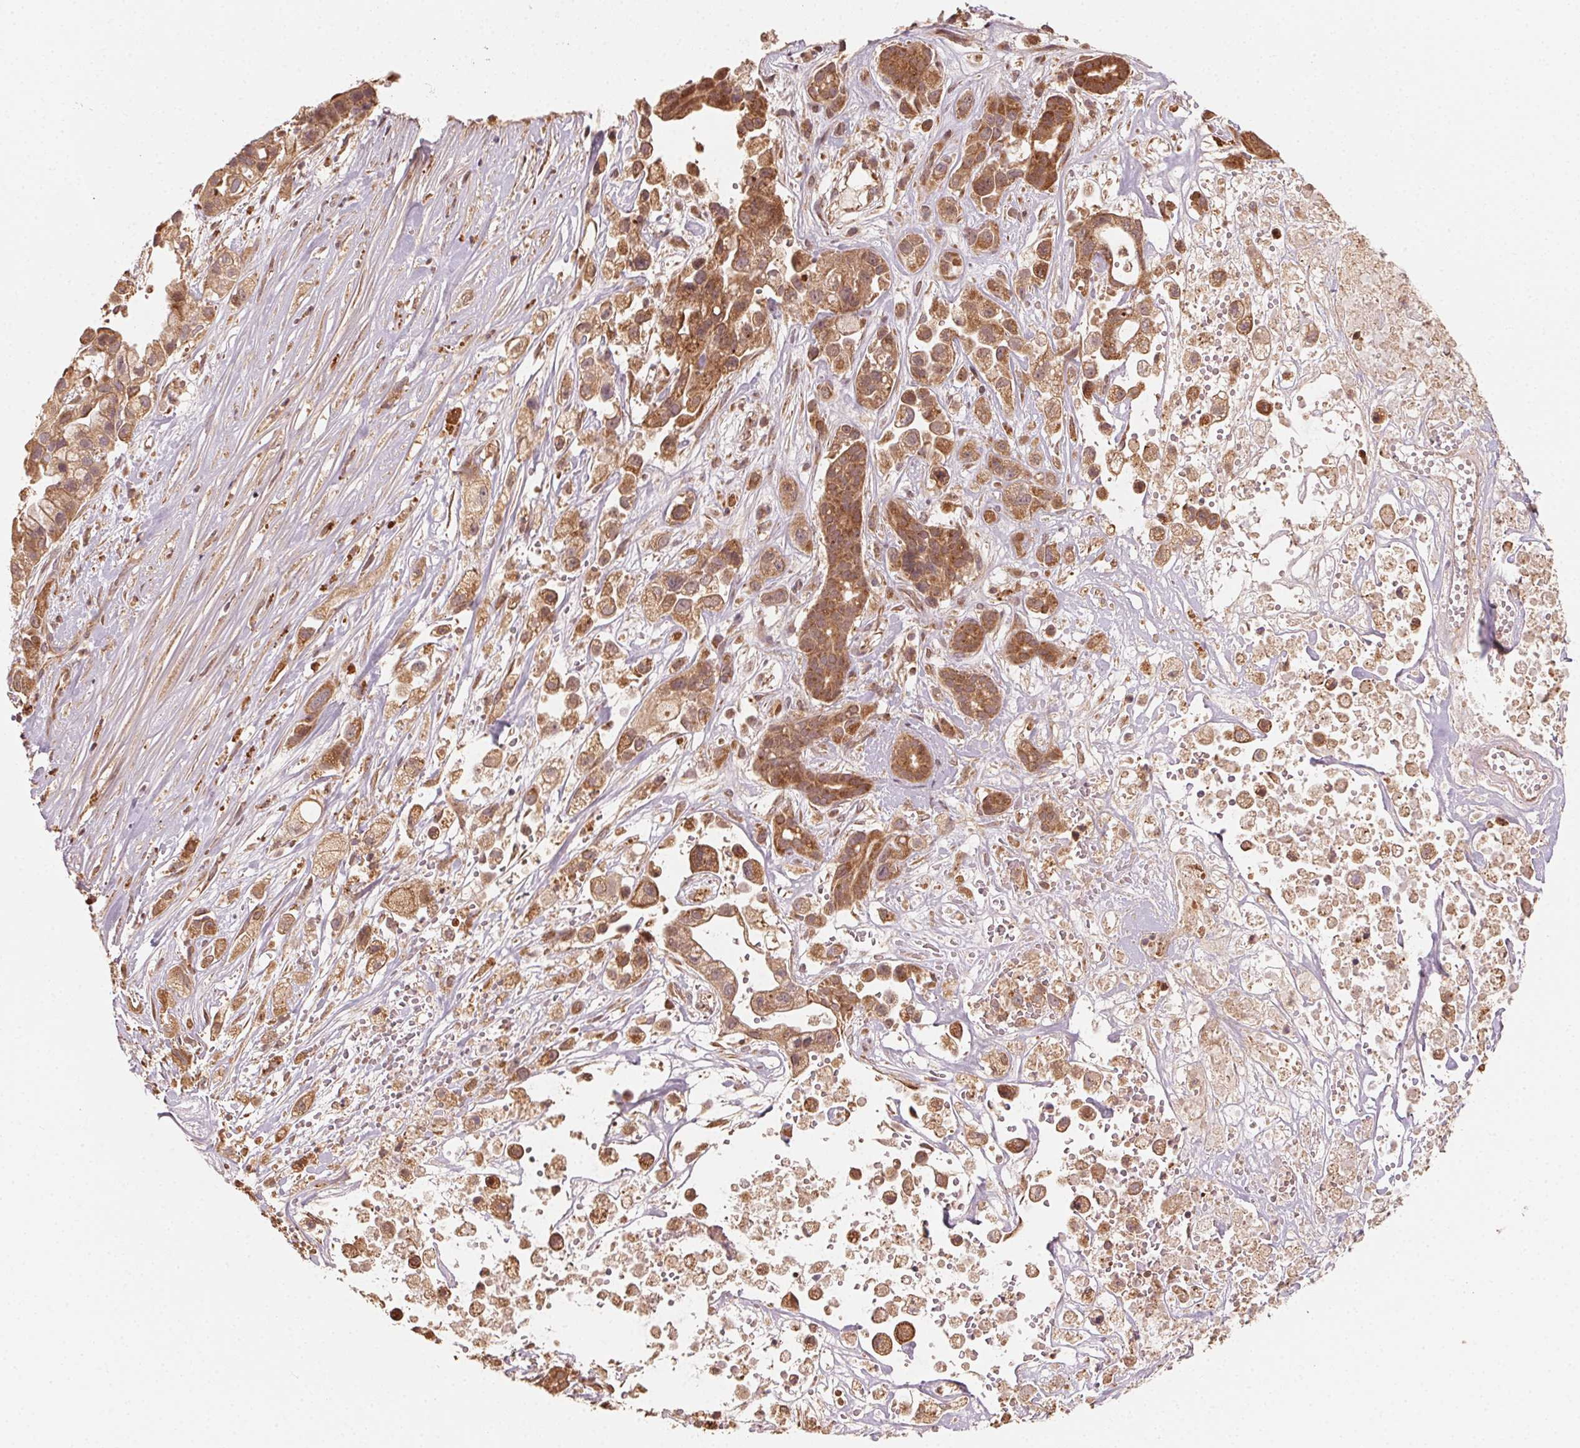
{"staining": {"intensity": "moderate", "quantity": ">75%", "location": "cytoplasmic/membranous"}, "tissue": "pancreatic cancer", "cell_type": "Tumor cells", "image_type": "cancer", "snomed": [{"axis": "morphology", "description": "Adenocarcinoma, NOS"}, {"axis": "topography", "description": "Pancreas"}], "caption": "Human pancreatic adenocarcinoma stained with a protein marker reveals moderate staining in tumor cells.", "gene": "WBP2", "patient": {"sex": "male", "age": 44}}